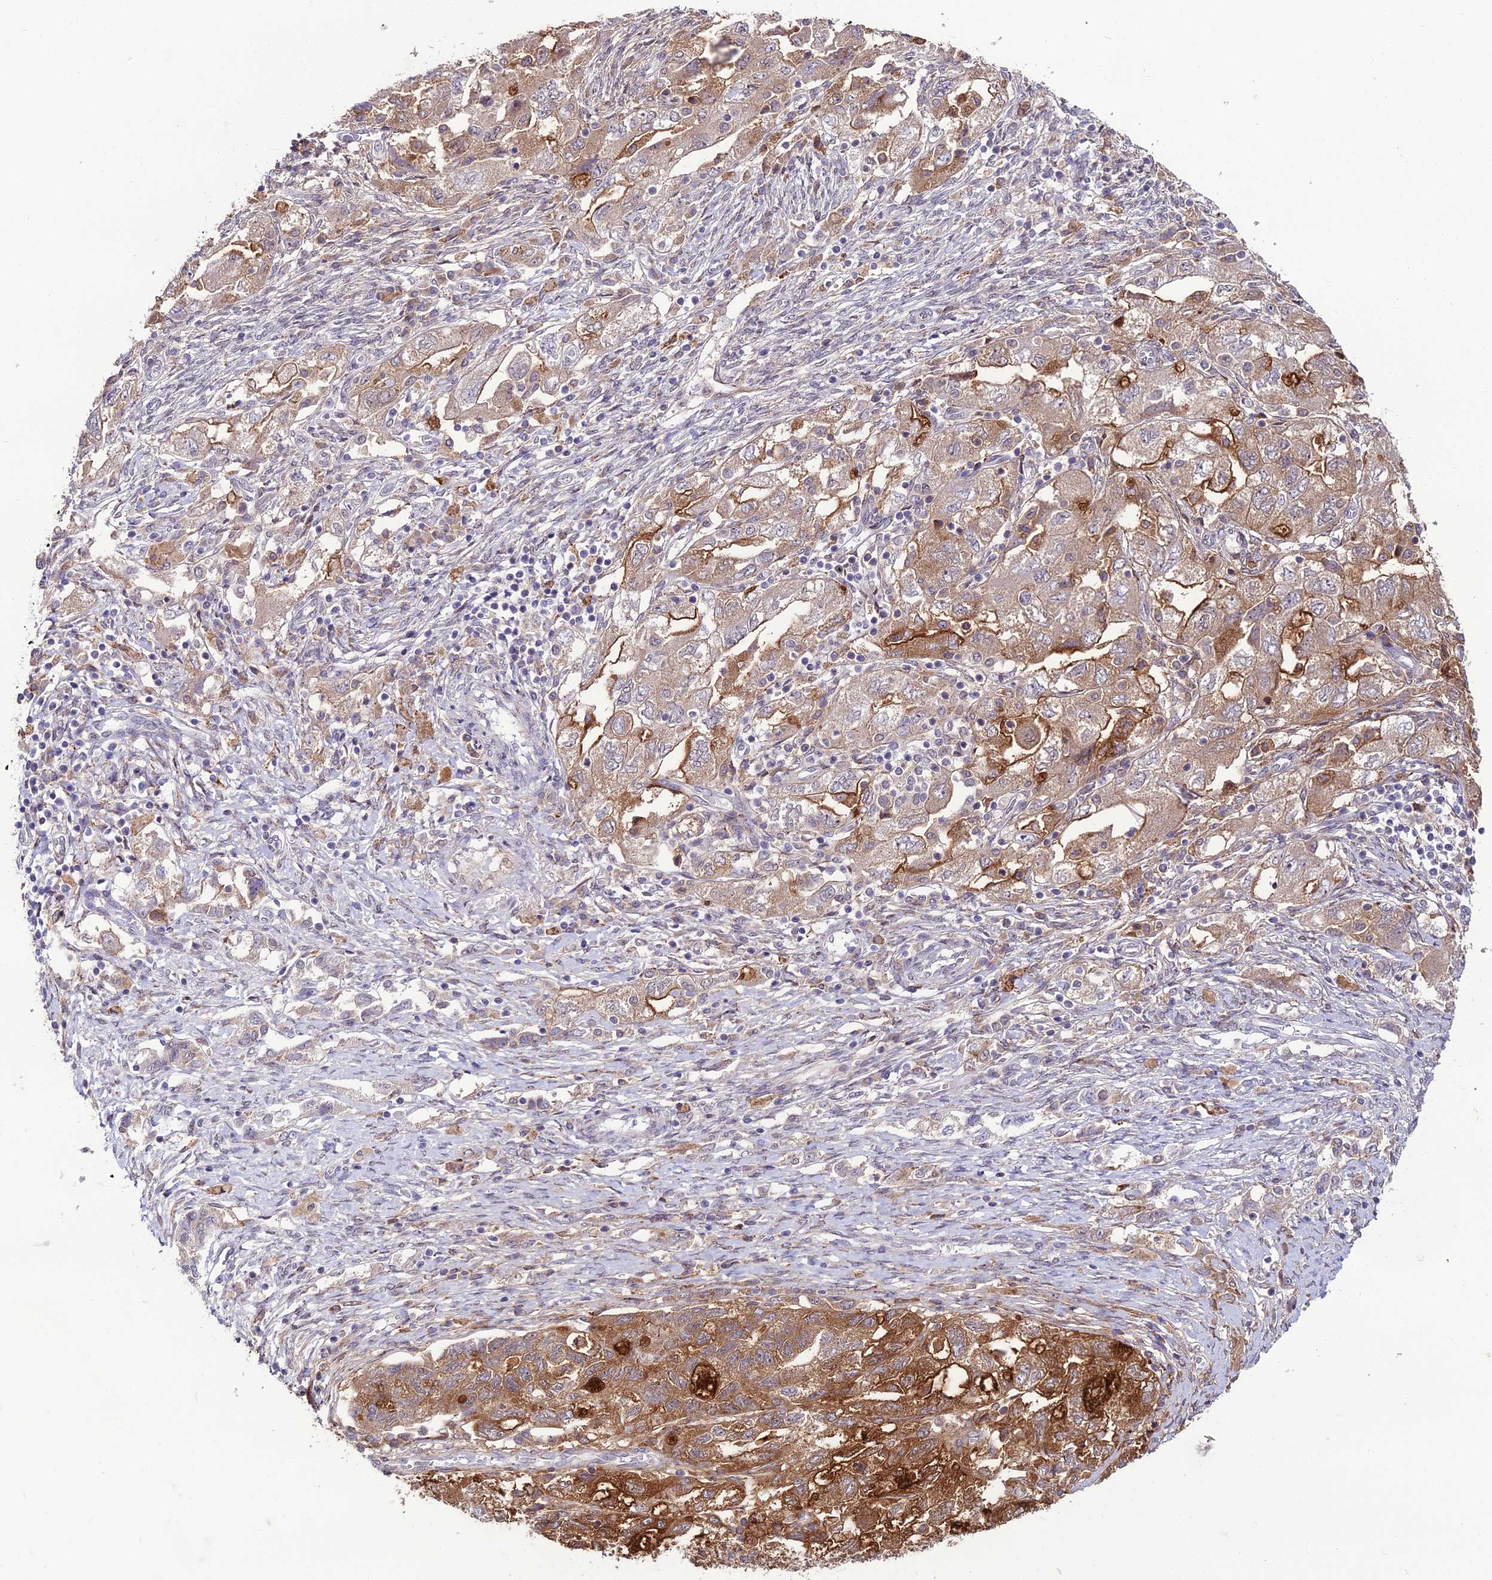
{"staining": {"intensity": "strong", "quantity": "25%-75%", "location": "cytoplasmic/membranous"}, "tissue": "ovarian cancer", "cell_type": "Tumor cells", "image_type": "cancer", "snomed": [{"axis": "morphology", "description": "Carcinoma, NOS"}, {"axis": "morphology", "description": "Cystadenocarcinoma, serous, NOS"}, {"axis": "topography", "description": "Ovary"}], "caption": "Protein staining reveals strong cytoplasmic/membranous positivity in approximately 25%-75% of tumor cells in ovarian cancer (carcinoma). (Stains: DAB (3,3'-diaminobenzidine) in brown, nuclei in blue, Microscopy: brightfield microscopy at high magnification).", "gene": "TROAP", "patient": {"sex": "female", "age": 69}}